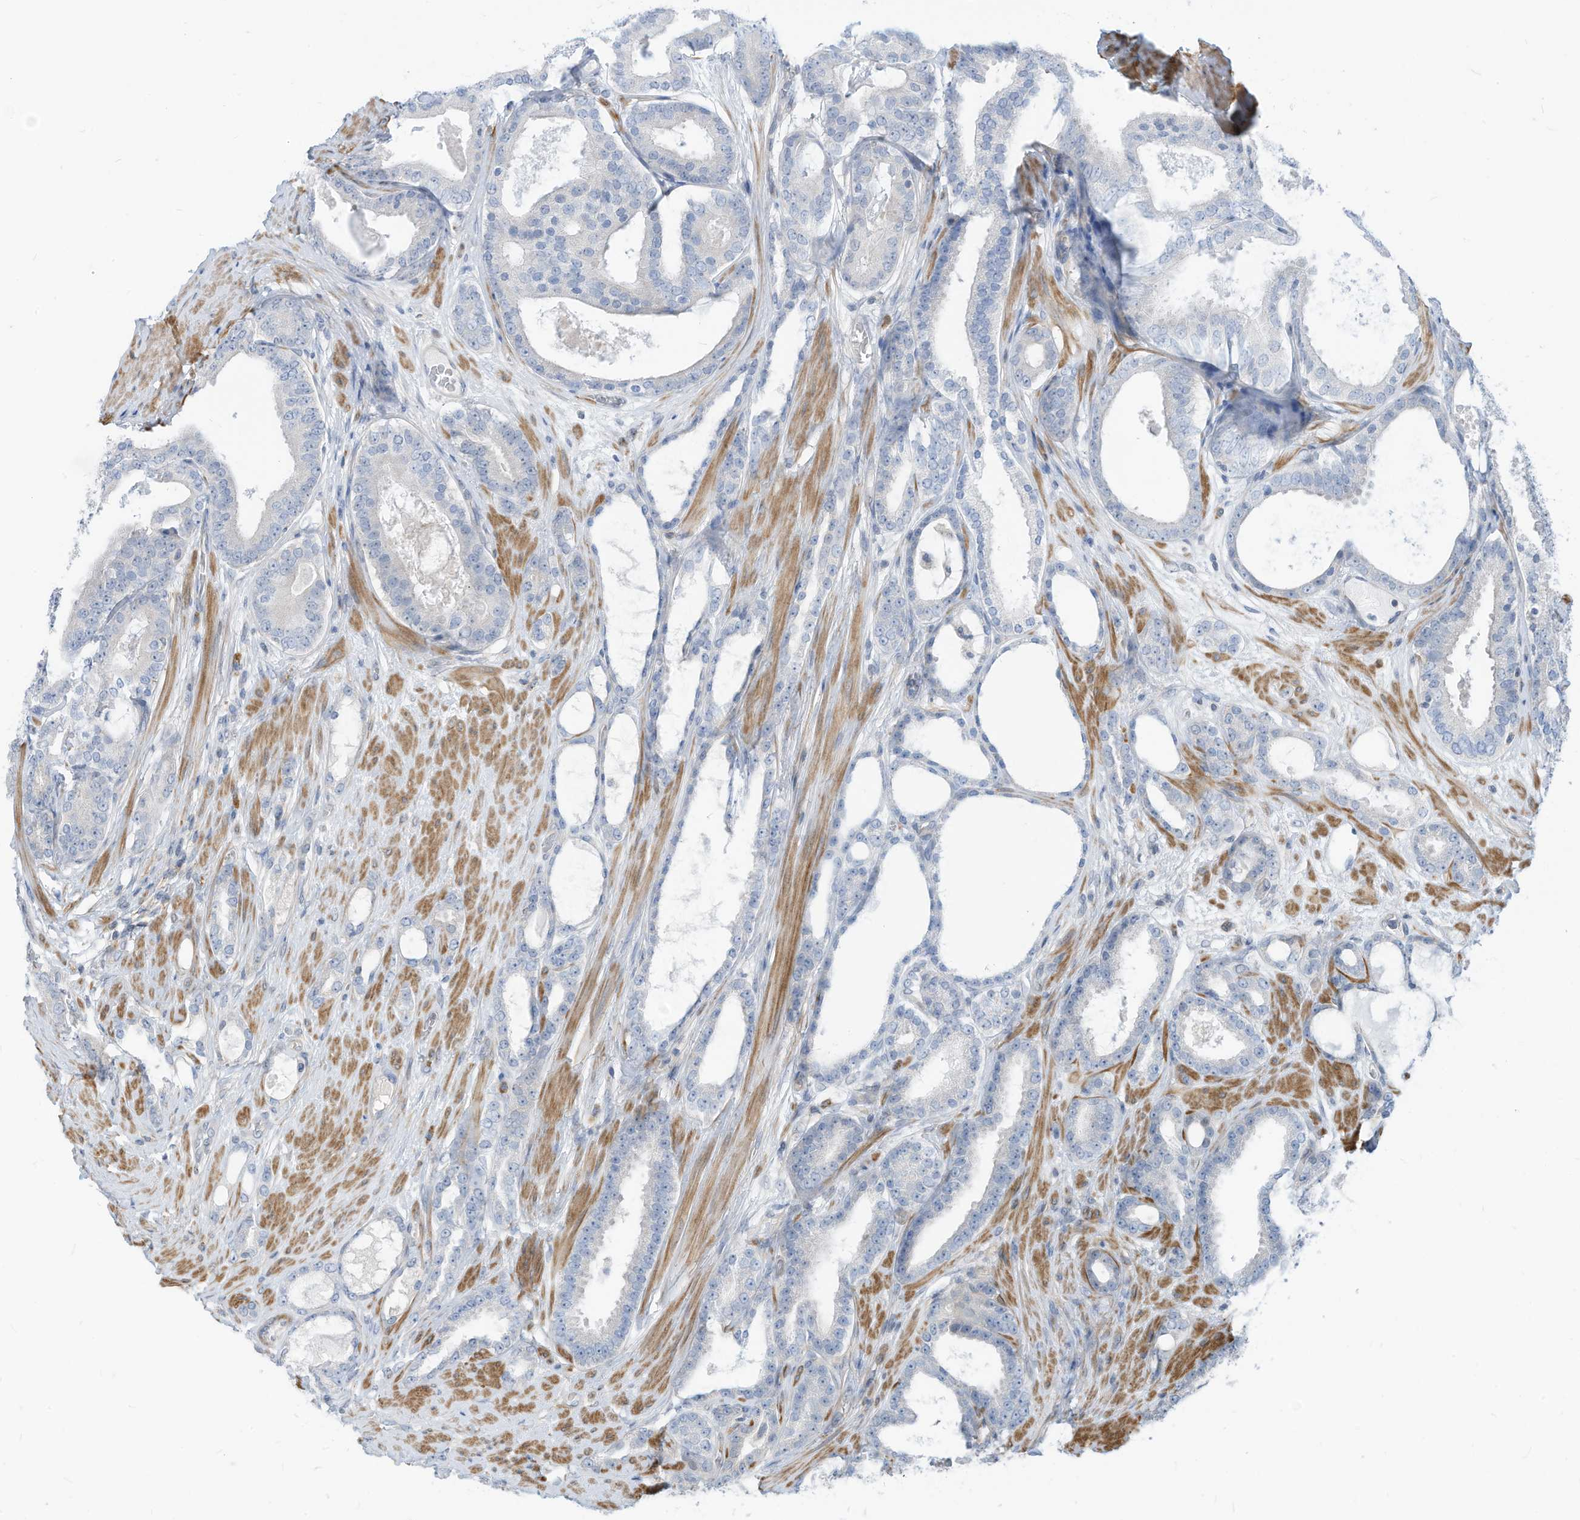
{"staining": {"intensity": "negative", "quantity": "none", "location": "none"}, "tissue": "prostate cancer", "cell_type": "Tumor cells", "image_type": "cancer", "snomed": [{"axis": "morphology", "description": "Adenocarcinoma, High grade"}, {"axis": "topography", "description": "Prostate"}], "caption": "IHC photomicrograph of human prostate adenocarcinoma (high-grade) stained for a protein (brown), which demonstrates no expression in tumor cells.", "gene": "GPATCH3", "patient": {"sex": "male", "age": 60}}